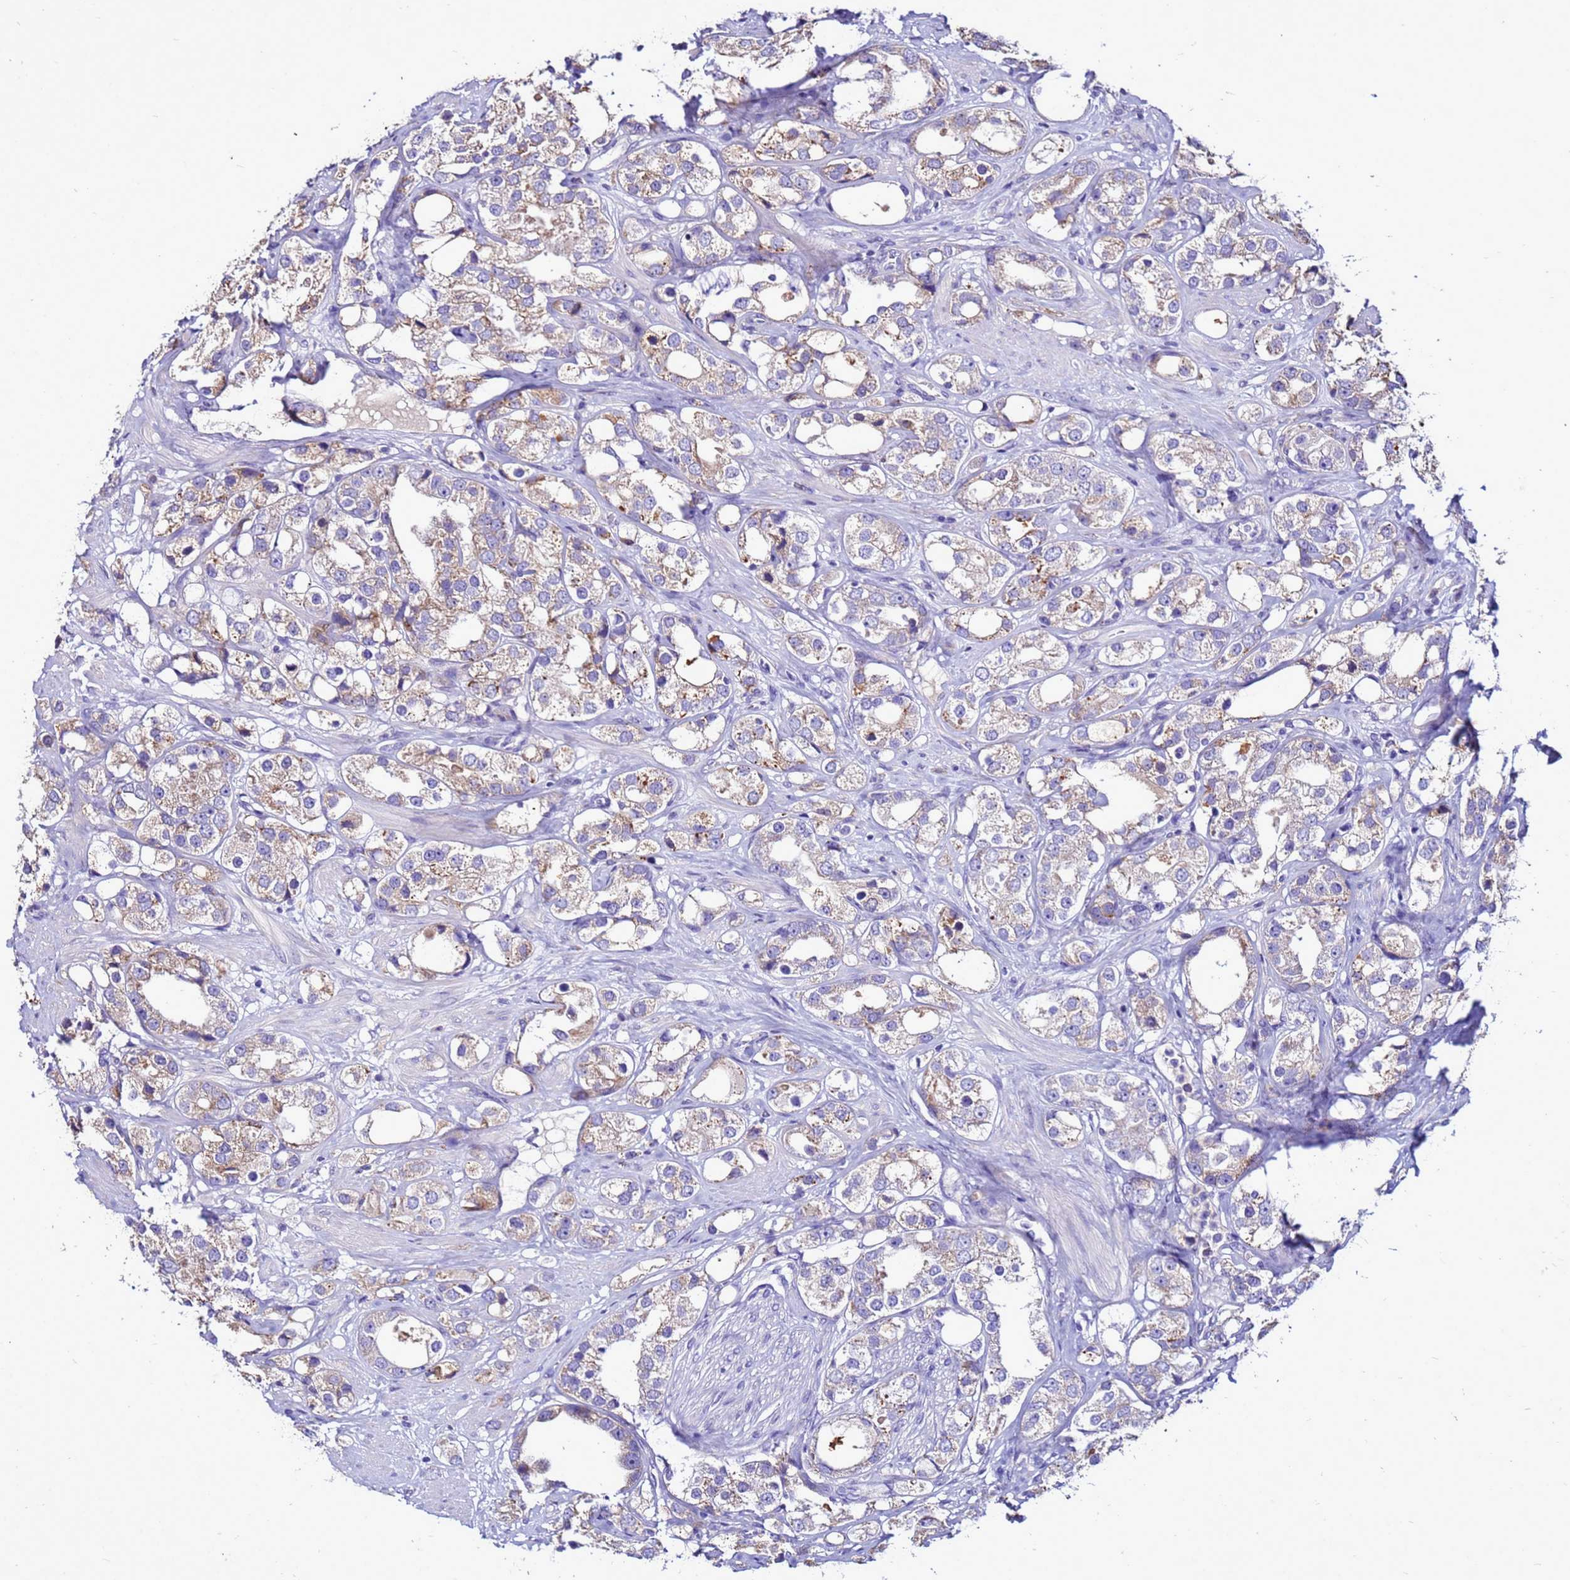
{"staining": {"intensity": "weak", "quantity": "25%-75%", "location": "cytoplasmic/membranous"}, "tissue": "prostate cancer", "cell_type": "Tumor cells", "image_type": "cancer", "snomed": [{"axis": "morphology", "description": "Adenocarcinoma, NOS"}, {"axis": "topography", "description": "Prostate"}], "caption": "This is a micrograph of IHC staining of prostate adenocarcinoma, which shows weak staining in the cytoplasmic/membranous of tumor cells.", "gene": "ANTKMT", "patient": {"sex": "male", "age": 79}}